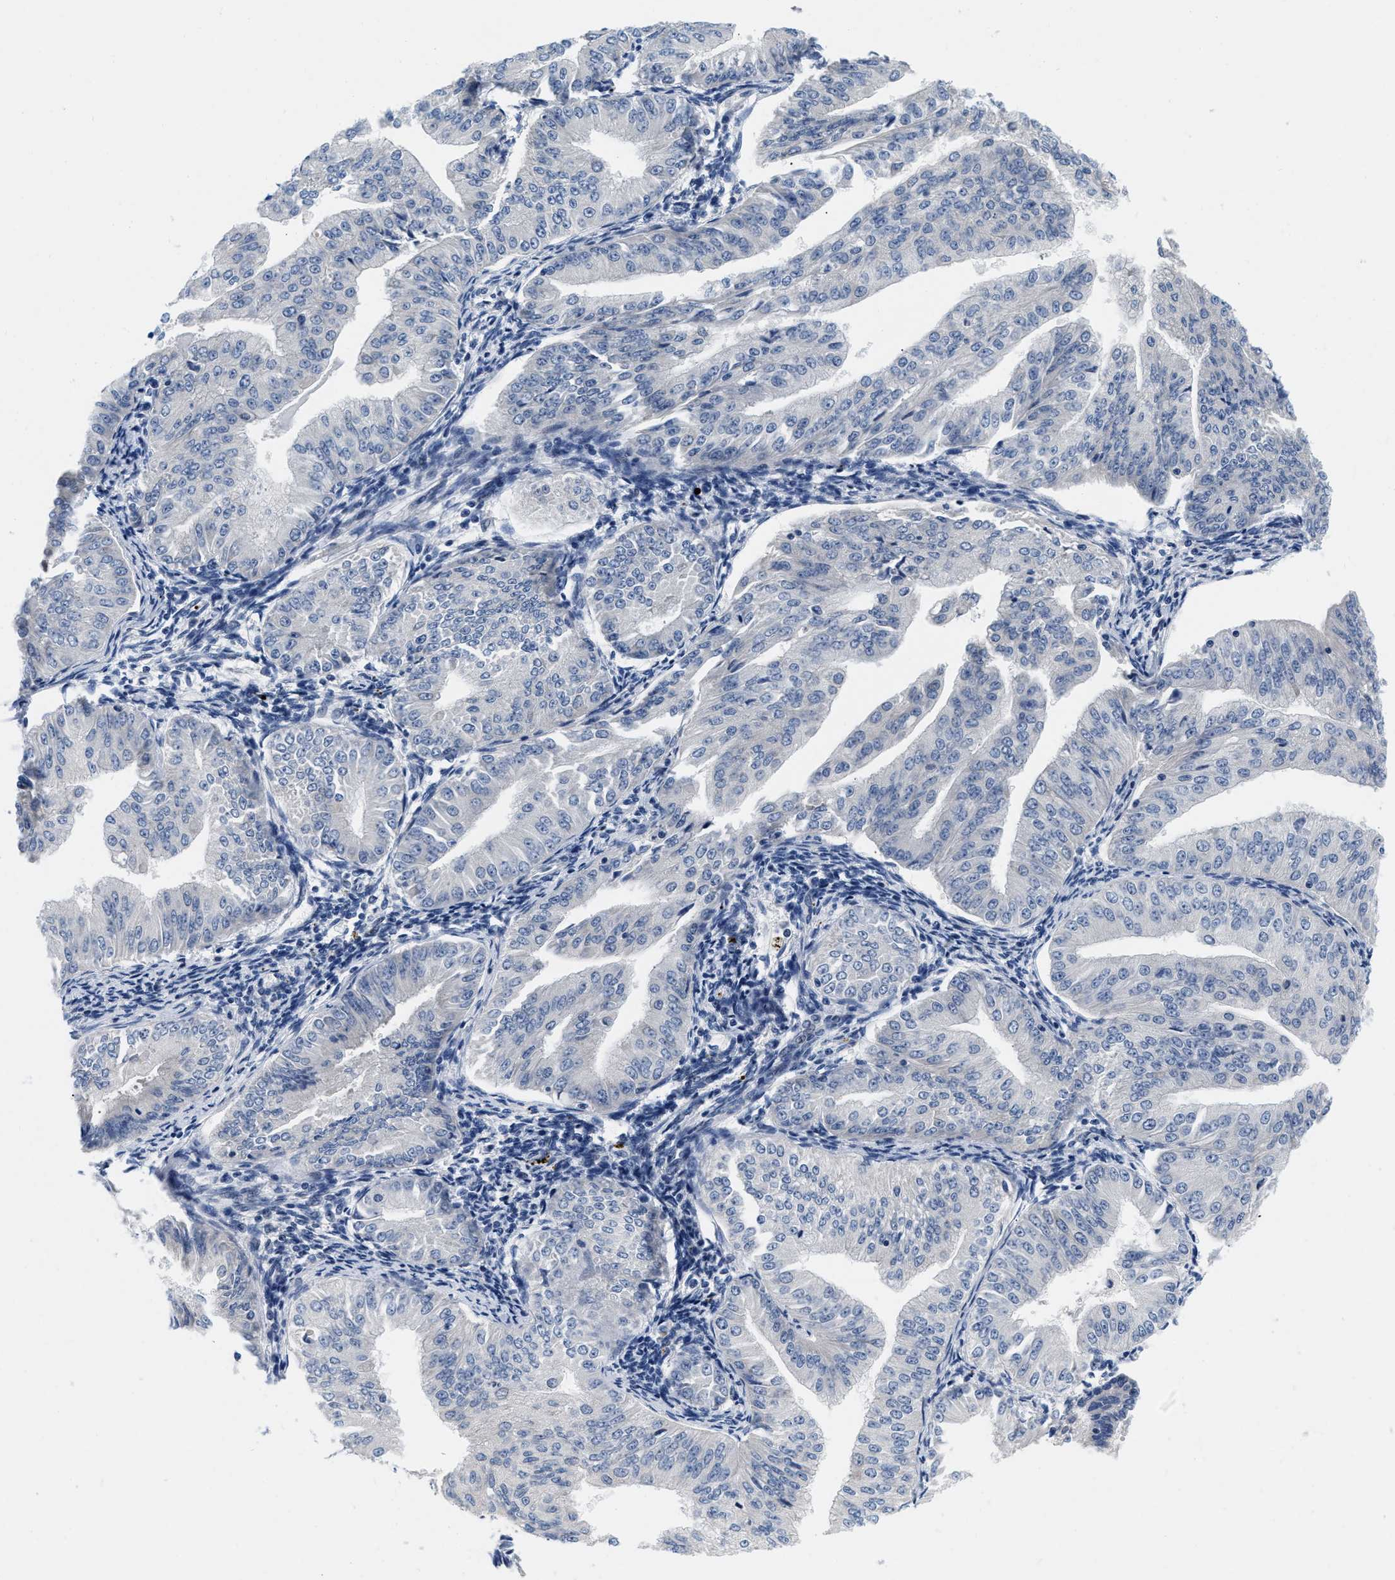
{"staining": {"intensity": "negative", "quantity": "none", "location": "none"}, "tissue": "endometrial cancer", "cell_type": "Tumor cells", "image_type": "cancer", "snomed": [{"axis": "morphology", "description": "Normal tissue, NOS"}, {"axis": "morphology", "description": "Adenocarcinoma, NOS"}, {"axis": "topography", "description": "Endometrium"}], "caption": "This is an IHC photomicrograph of human endometrial adenocarcinoma. There is no positivity in tumor cells.", "gene": "PDP1", "patient": {"sex": "female", "age": 53}}